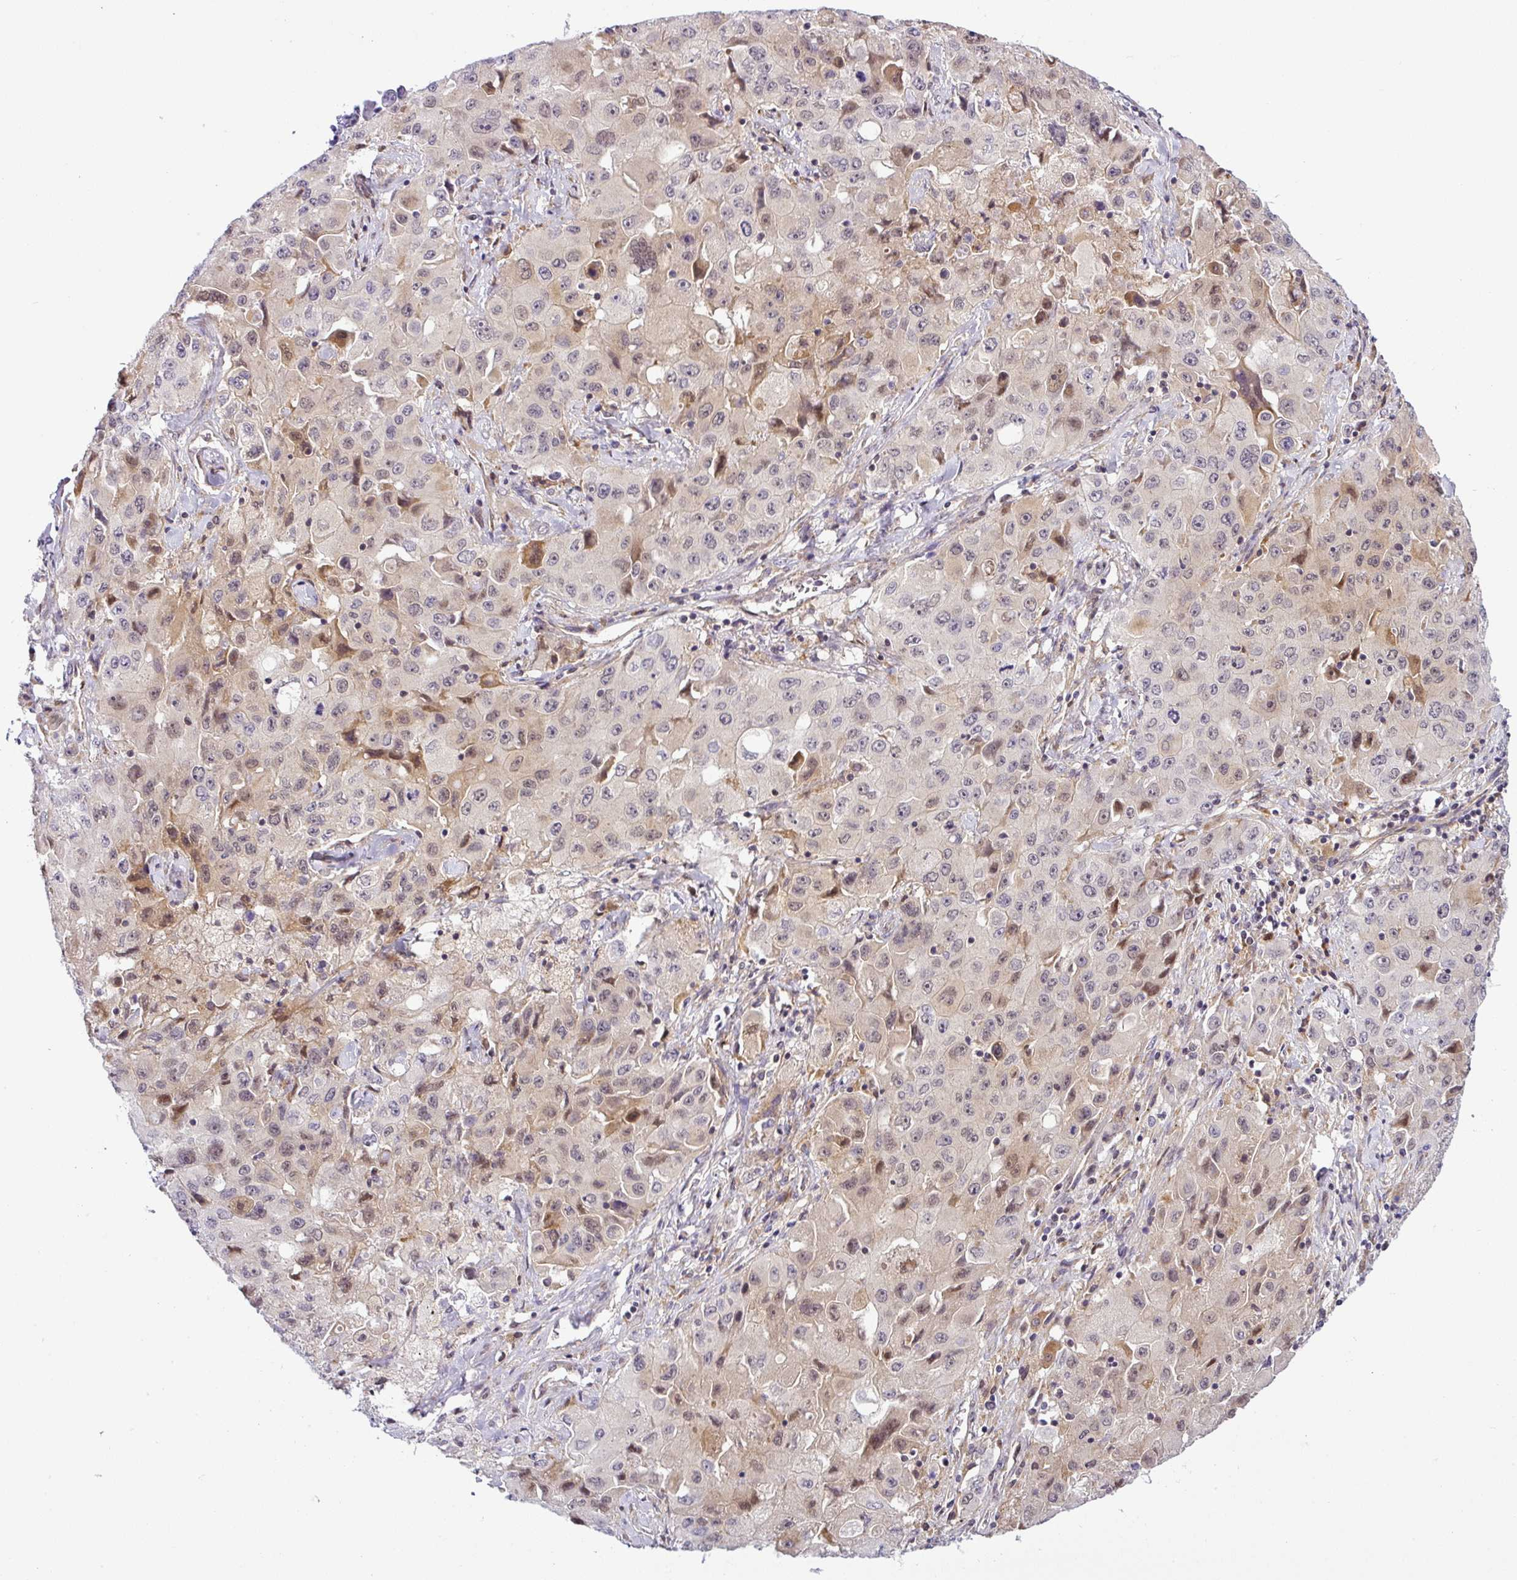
{"staining": {"intensity": "weak", "quantity": "25%-75%", "location": "cytoplasmic/membranous,nuclear"}, "tissue": "lung cancer", "cell_type": "Tumor cells", "image_type": "cancer", "snomed": [{"axis": "morphology", "description": "Squamous cell carcinoma, NOS"}, {"axis": "topography", "description": "Lung"}], "caption": "A high-resolution photomicrograph shows immunohistochemistry staining of lung squamous cell carcinoma, which demonstrates weak cytoplasmic/membranous and nuclear expression in approximately 25%-75% of tumor cells. The staining was performed using DAB (3,3'-diaminobenzidine) to visualize the protein expression in brown, while the nuclei were stained in blue with hematoxylin (Magnification: 20x).", "gene": "NDUFB2", "patient": {"sex": "male", "age": 63}}